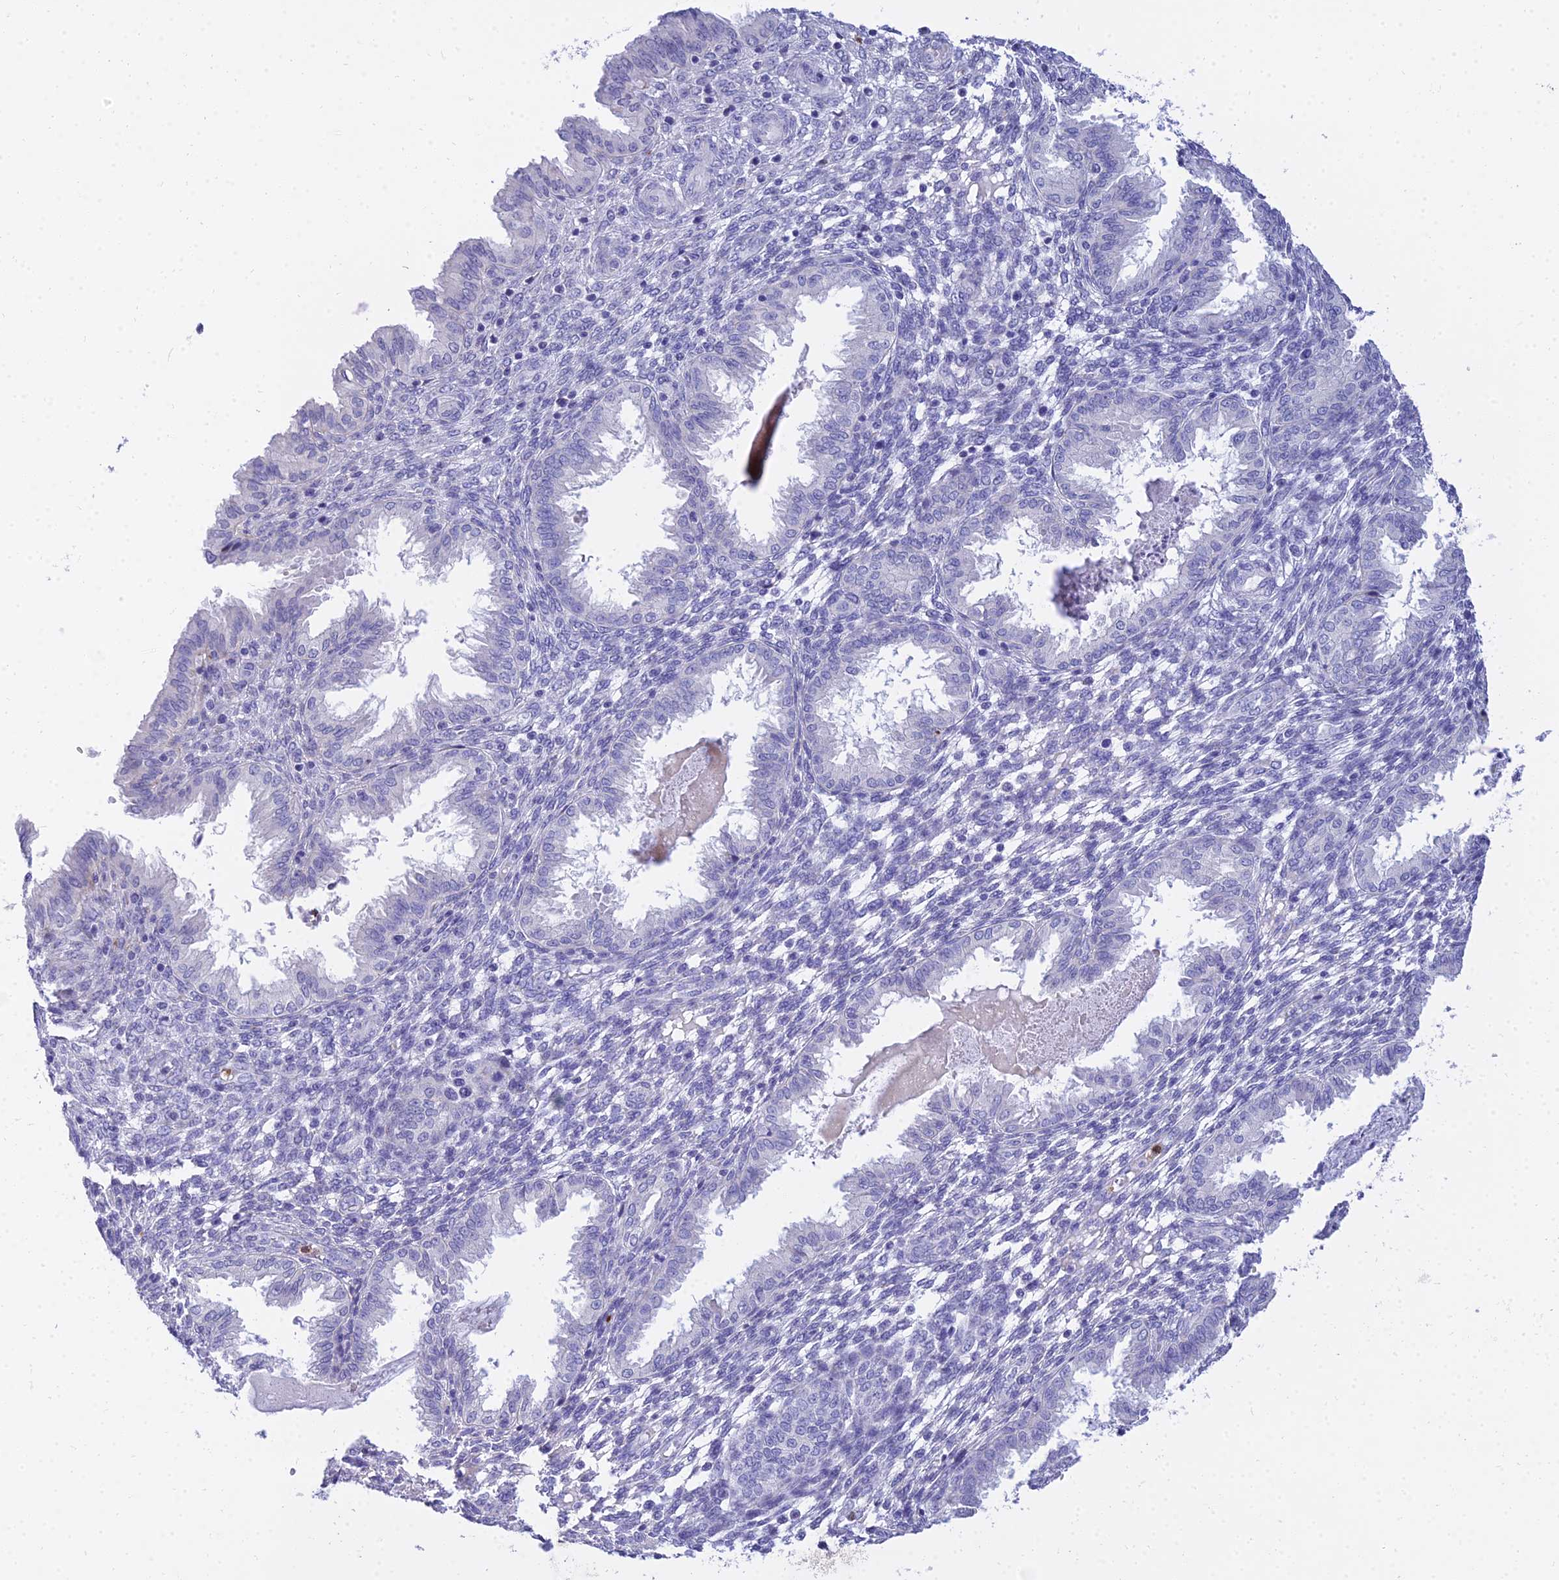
{"staining": {"intensity": "negative", "quantity": "none", "location": "none"}, "tissue": "endometrium", "cell_type": "Cells in endometrial stroma", "image_type": "normal", "snomed": [{"axis": "morphology", "description": "Normal tissue, NOS"}, {"axis": "topography", "description": "Endometrium"}], "caption": "High power microscopy photomicrograph of an immunohistochemistry (IHC) image of unremarkable endometrium, revealing no significant staining in cells in endometrial stroma. Nuclei are stained in blue.", "gene": "VWC2L", "patient": {"sex": "female", "age": 33}}